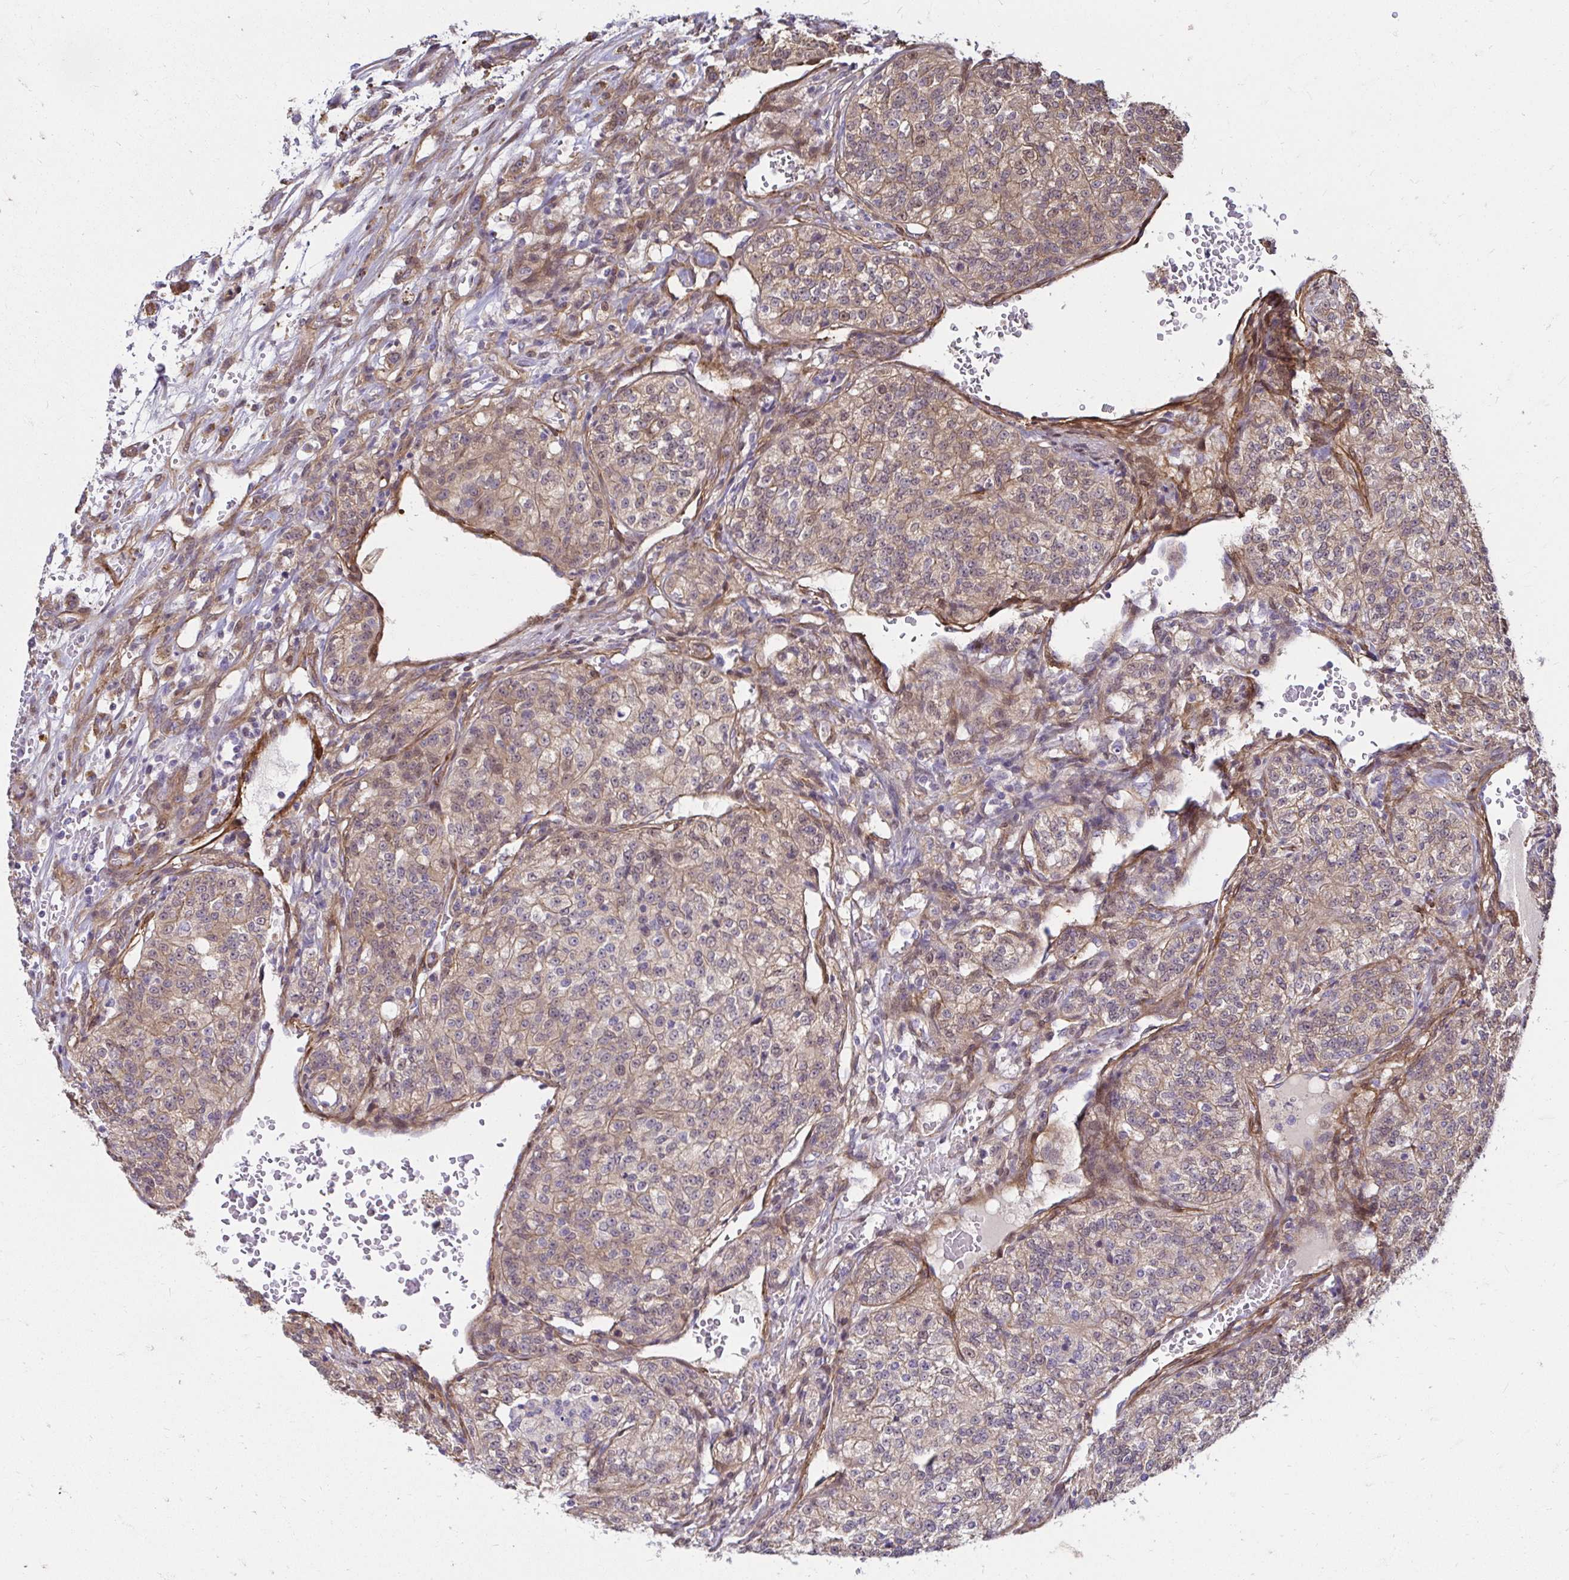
{"staining": {"intensity": "moderate", "quantity": ">75%", "location": "cytoplasmic/membranous,nuclear"}, "tissue": "renal cancer", "cell_type": "Tumor cells", "image_type": "cancer", "snomed": [{"axis": "morphology", "description": "Adenocarcinoma, NOS"}, {"axis": "topography", "description": "Kidney"}], "caption": "Renal cancer (adenocarcinoma) stained for a protein demonstrates moderate cytoplasmic/membranous and nuclear positivity in tumor cells.", "gene": "YAP1", "patient": {"sex": "female", "age": 63}}